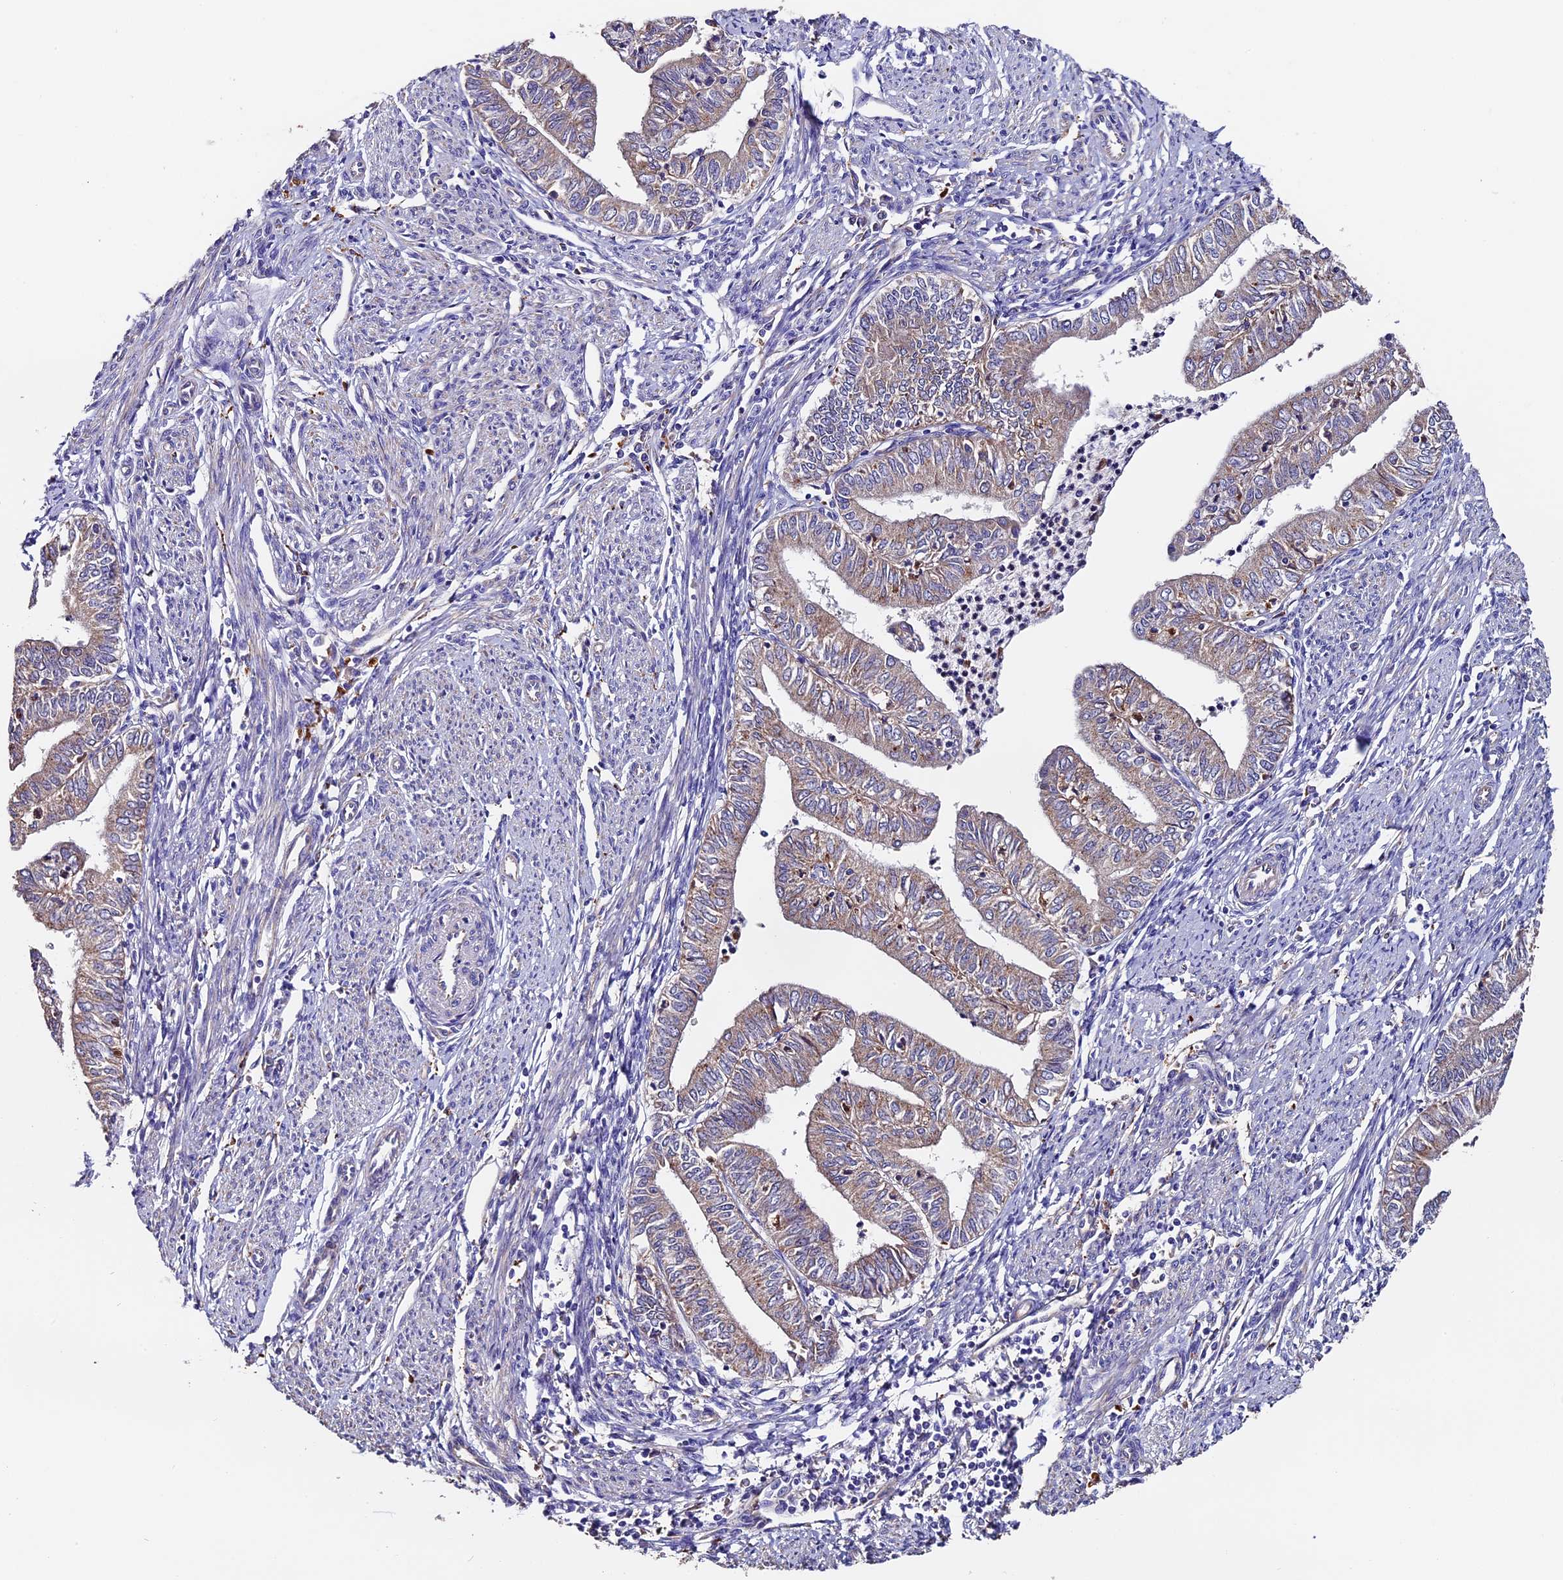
{"staining": {"intensity": "weak", "quantity": ">75%", "location": "cytoplasmic/membranous"}, "tissue": "endometrial cancer", "cell_type": "Tumor cells", "image_type": "cancer", "snomed": [{"axis": "morphology", "description": "Adenocarcinoma, NOS"}, {"axis": "topography", "description": "Endometrium"}], "caption": "Tumor cells demonstrate weak cytoplasmic/membranous expression in approximately >75% of cells in endometrial cancer (adenocarcinoma).", "gene": "CLN5", "patient": {"sex": "female", "age": 66}}